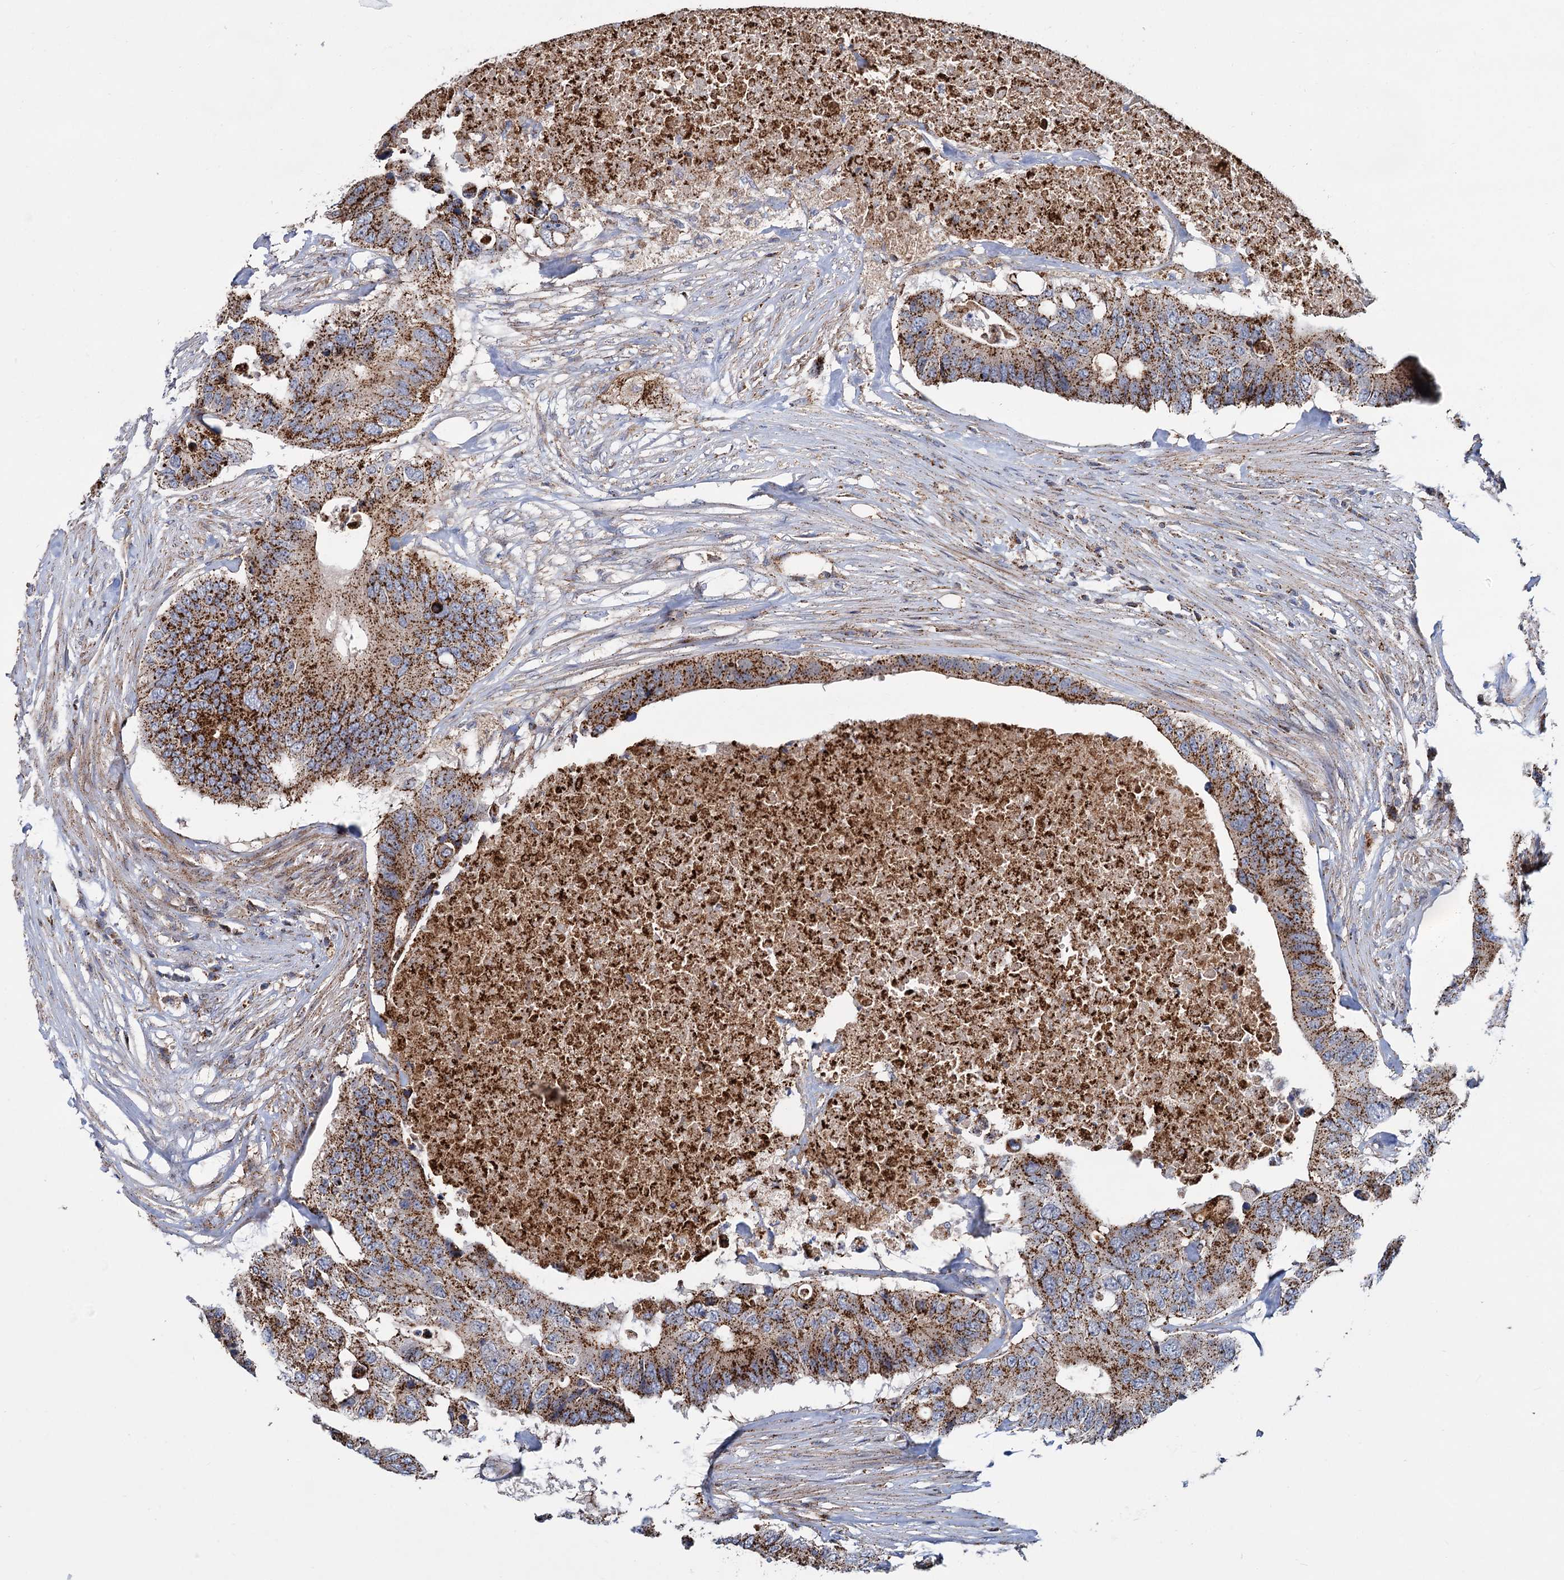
{"staining": {"intensity": "strong", "quantity": ">75%", "location": "cytoplasmic/membranous"}, "tissue": "colorectal cancer", "cell_type": "Tumor cells", "image_type": "cancer", "snomed": [{"axis": "morphology", "description": "Adenocarcinoma, NOS"}, {"axis": "topography", "description": "Colon"}], "caption": "The photomicrograph exhibits immunohistochemical staining of colorectal cancer. There is strong cytoplasmic/membranous expression is appreciated in approximately >75% of tumor cells. The staining was performed using DAB, with brown indicating positive protein expression. Nuclei are stained blue with hematoxylin.", "gene": "PSEN1", "patient": {"sex": "male", "age": 71}}